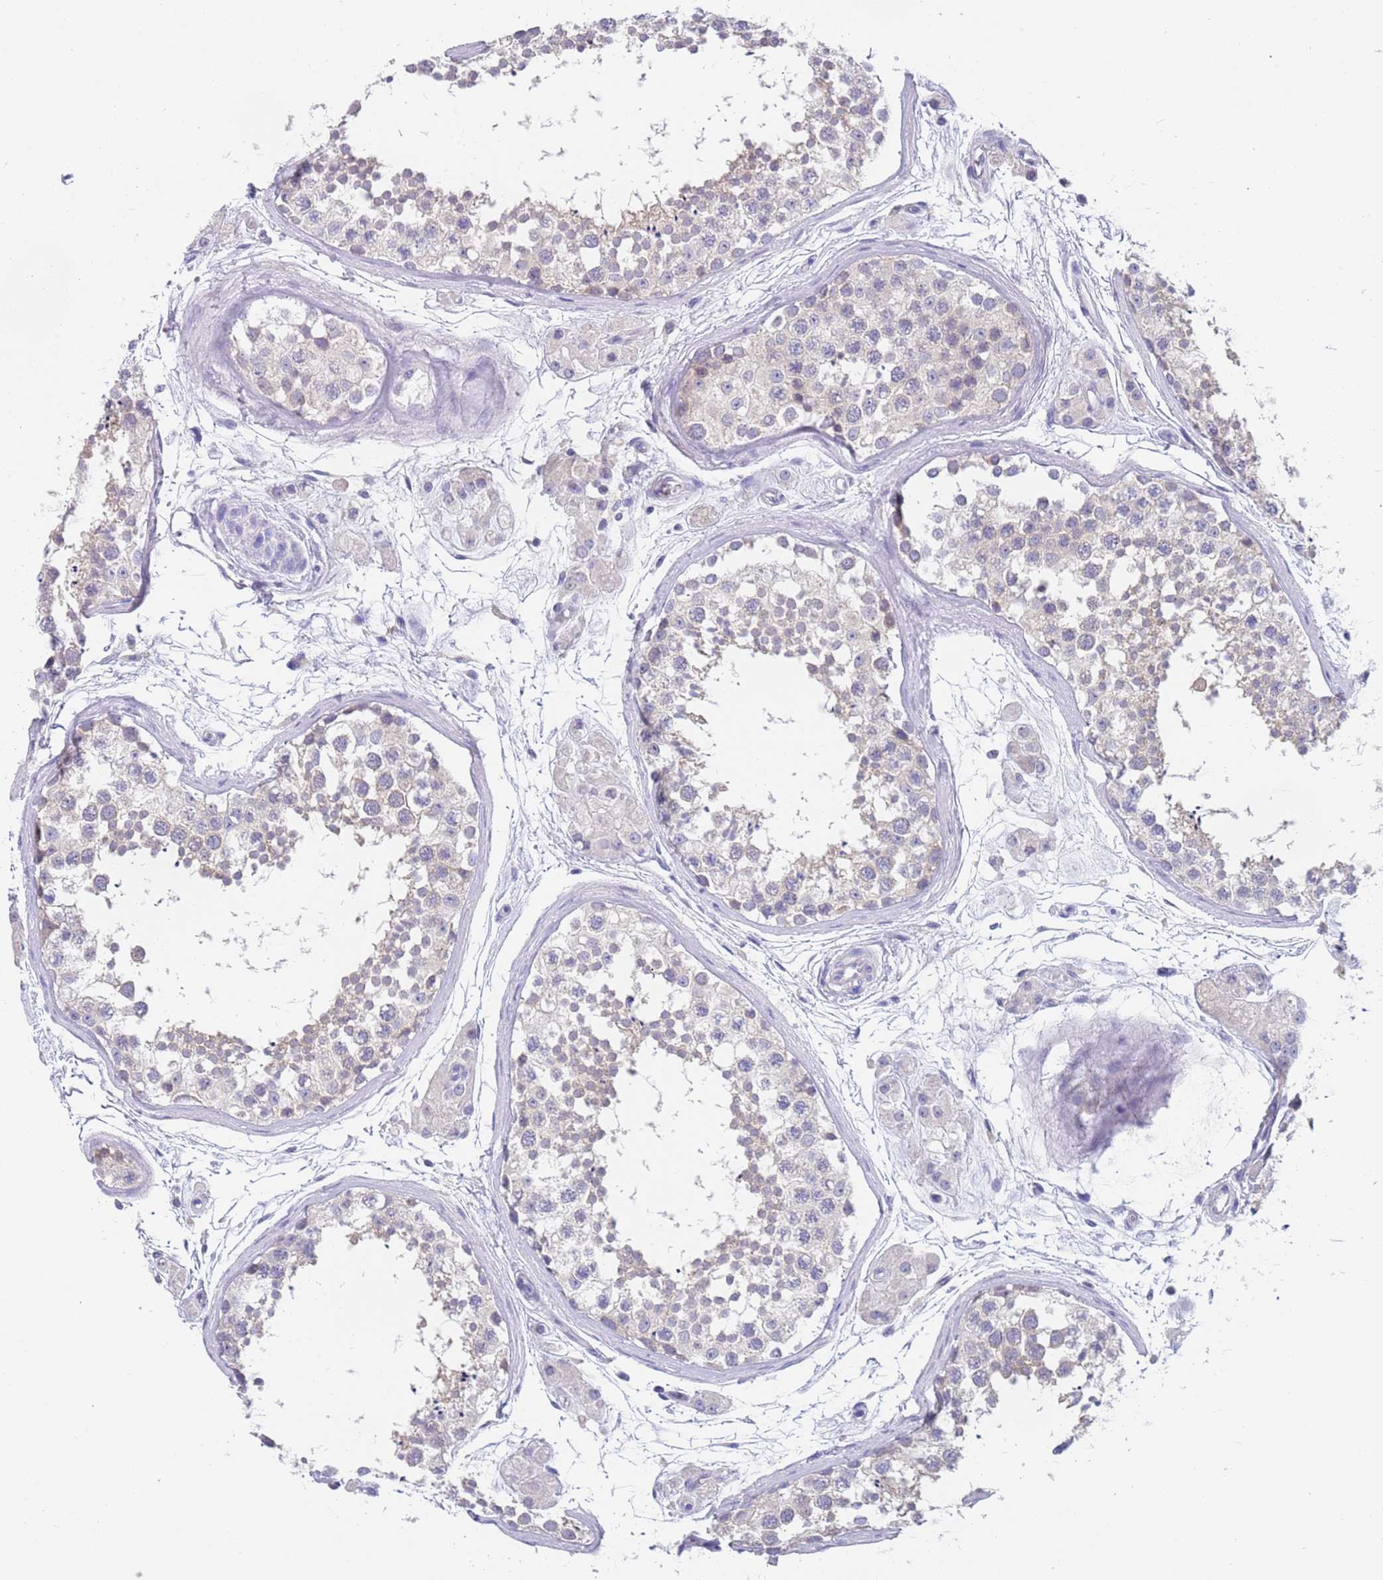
{"staining": {"intensity": "negative", "quantity": "none", "location": "none"}, "tissue": "testis", "cell_type": "Cells in seminiferous ducts", "image_type": "normal", "snomed": [{"axis": "morphology", "description": "Normal tissue, NOS"}, {"axis": "topography", "description": "Testis"}], "caption": "A high-resolution micrograph shows IHC staining of benign testis, which reveals no significant expression in cells in seminiferous ducts.", "gene": "TYW1B", "patient": {"sex": "male", "age": 56}}